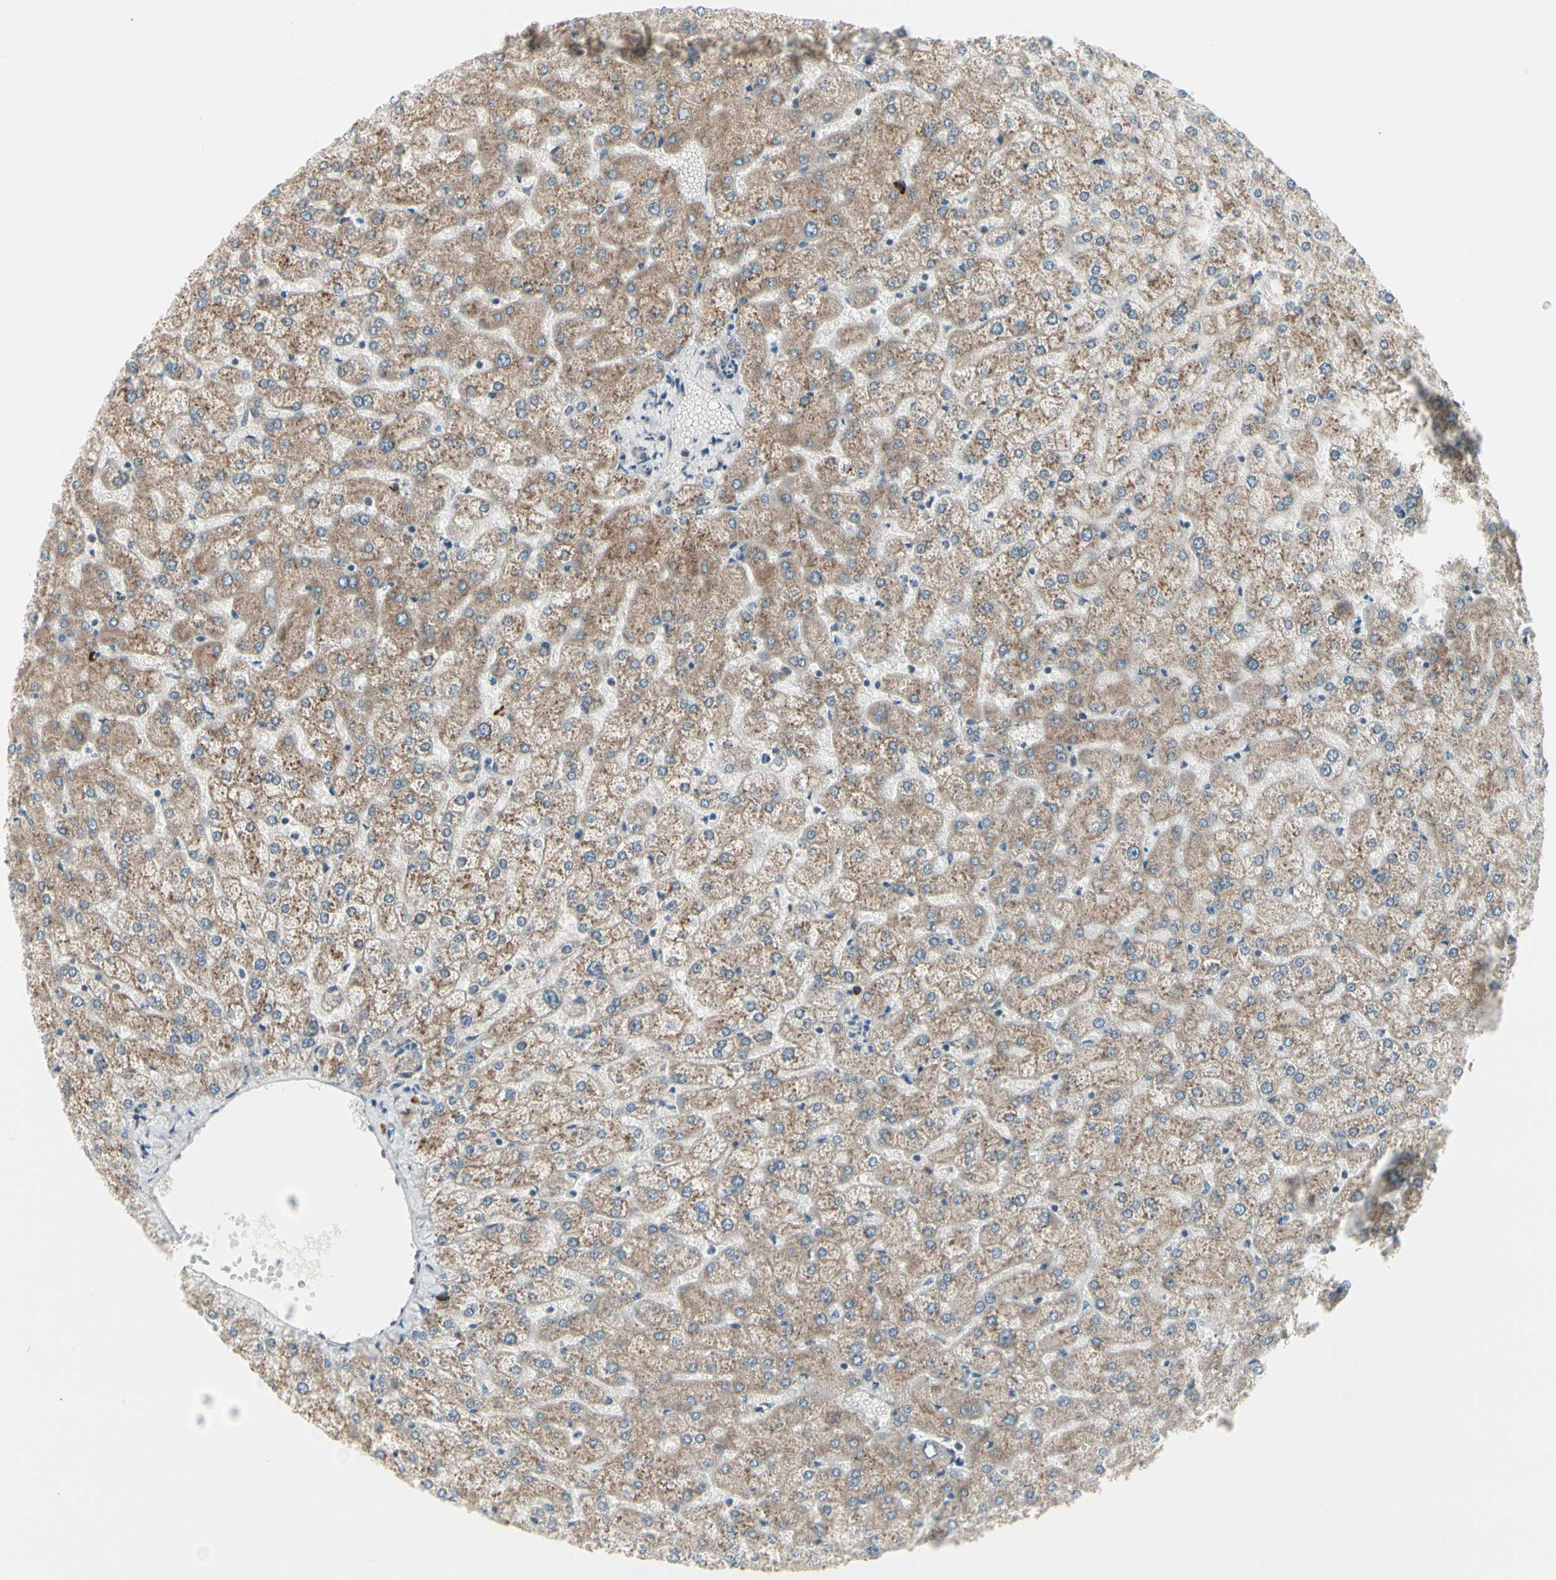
{"staining": {"intensity": "weak", "quantity": ">75%", "location": "cytoplasmic/membranous"}, "tissue": "liver", "cell_type": "Cholangiocytes", "image_type": "normal", "snomed": [{"axis": "morphology", "description": "Normal tissue, NOS"}, {"axis": "topography", "description": "Liver"}], "caption": "High-power microscopy captured an immunohistochemistry (IHC) micrograph of benign liver, revealing weak cytoplasmic/membranous staining in approximately >75% of cholangiocytes.", "gene": "FNDC3A", "patient": {"sex": "female", "age": 32}}